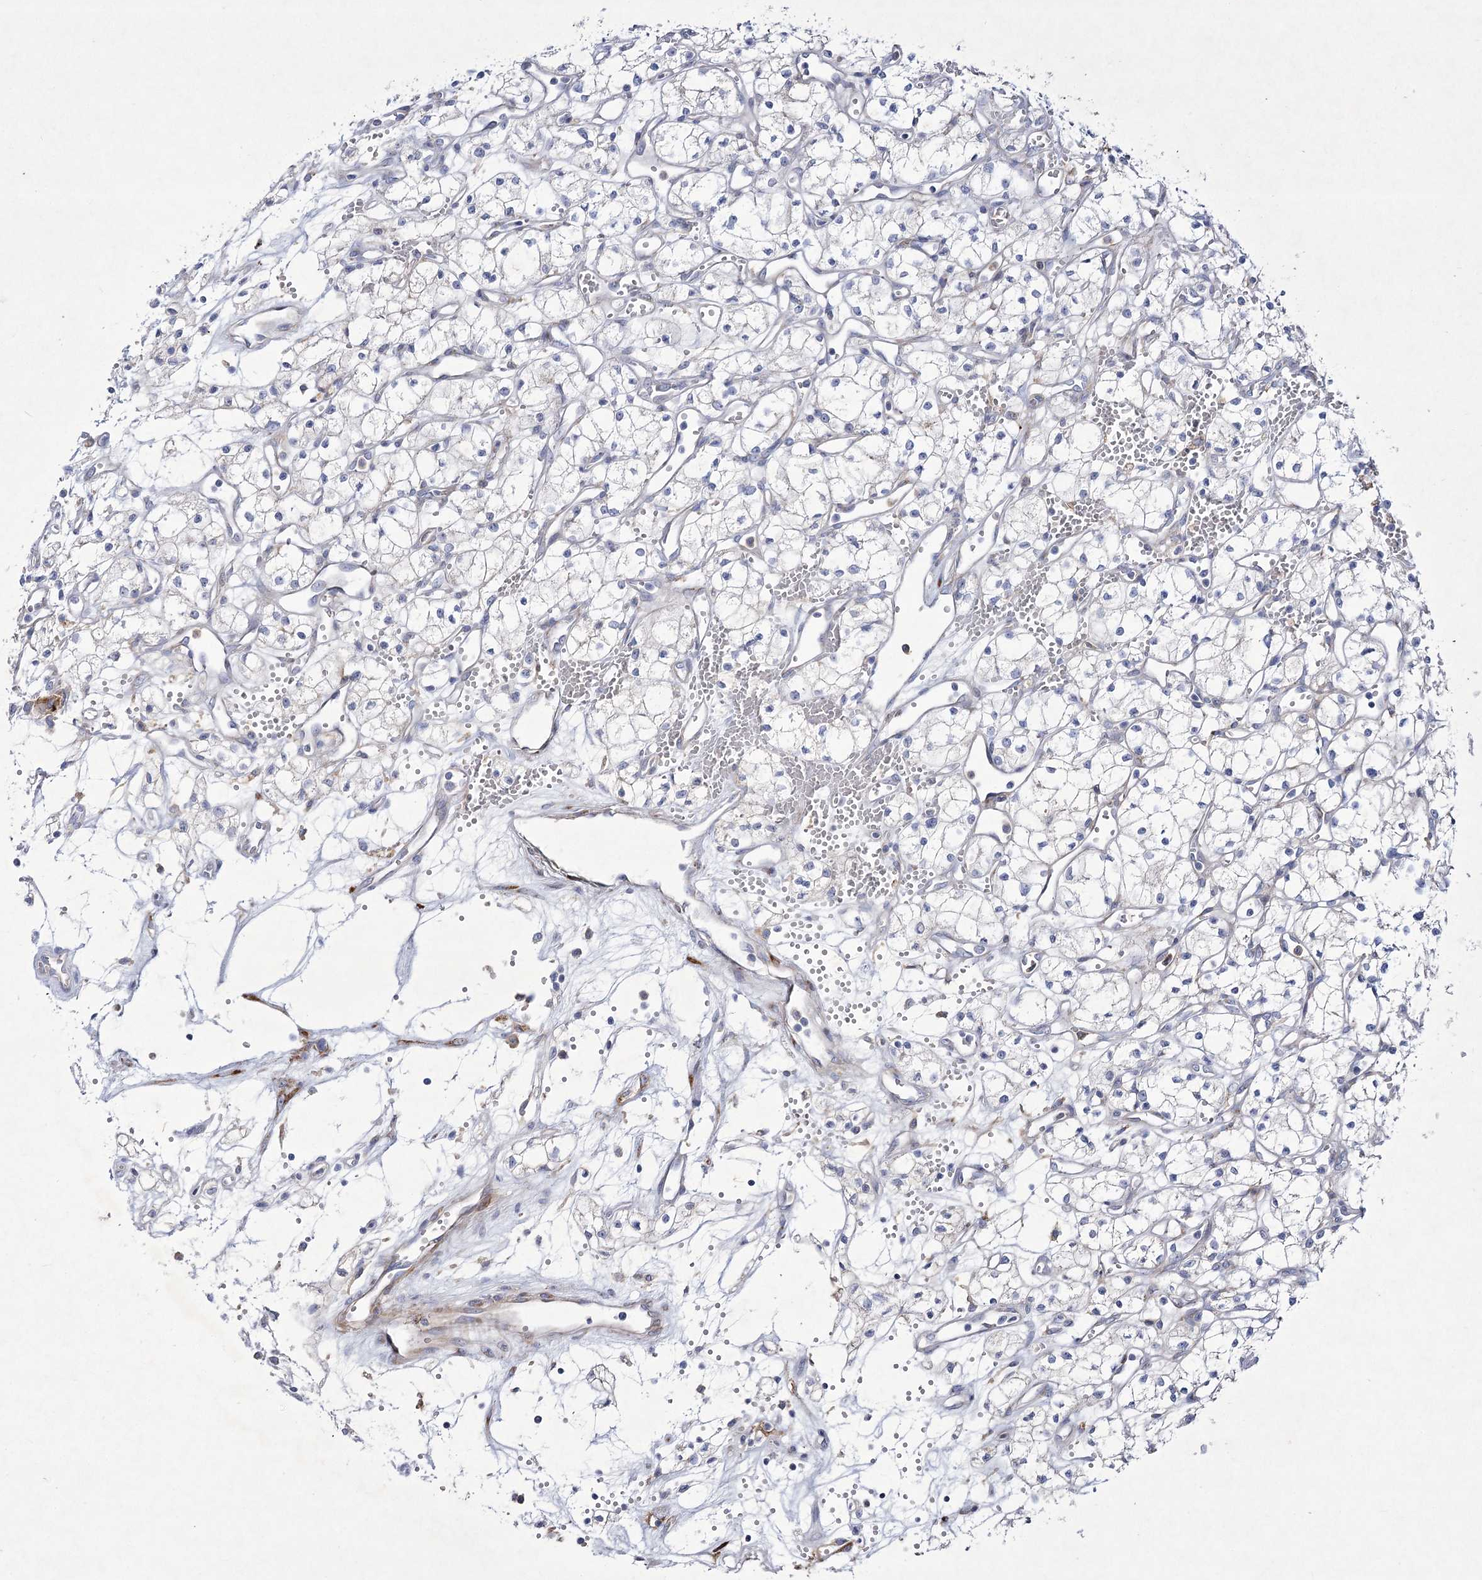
{"staining": {"intensity": "negative", "quantity": "none", "location": "none"}, "tissue": "renal cancer", "cell_type": "Tumor cells", "image_type": "cancer", "snomed": [{"axis": "morphology", "description": "Adenocarcinoma, NOS"}, {"axis": "topography", "description": "Kidney"}], "caption": "The immunohistochemistry micrograph has no significant staining in tumor cells of renal adenocarcinoma tissue.", "gene": "ARFGEF3", "patient": {"sex": "male", "age": 59}}